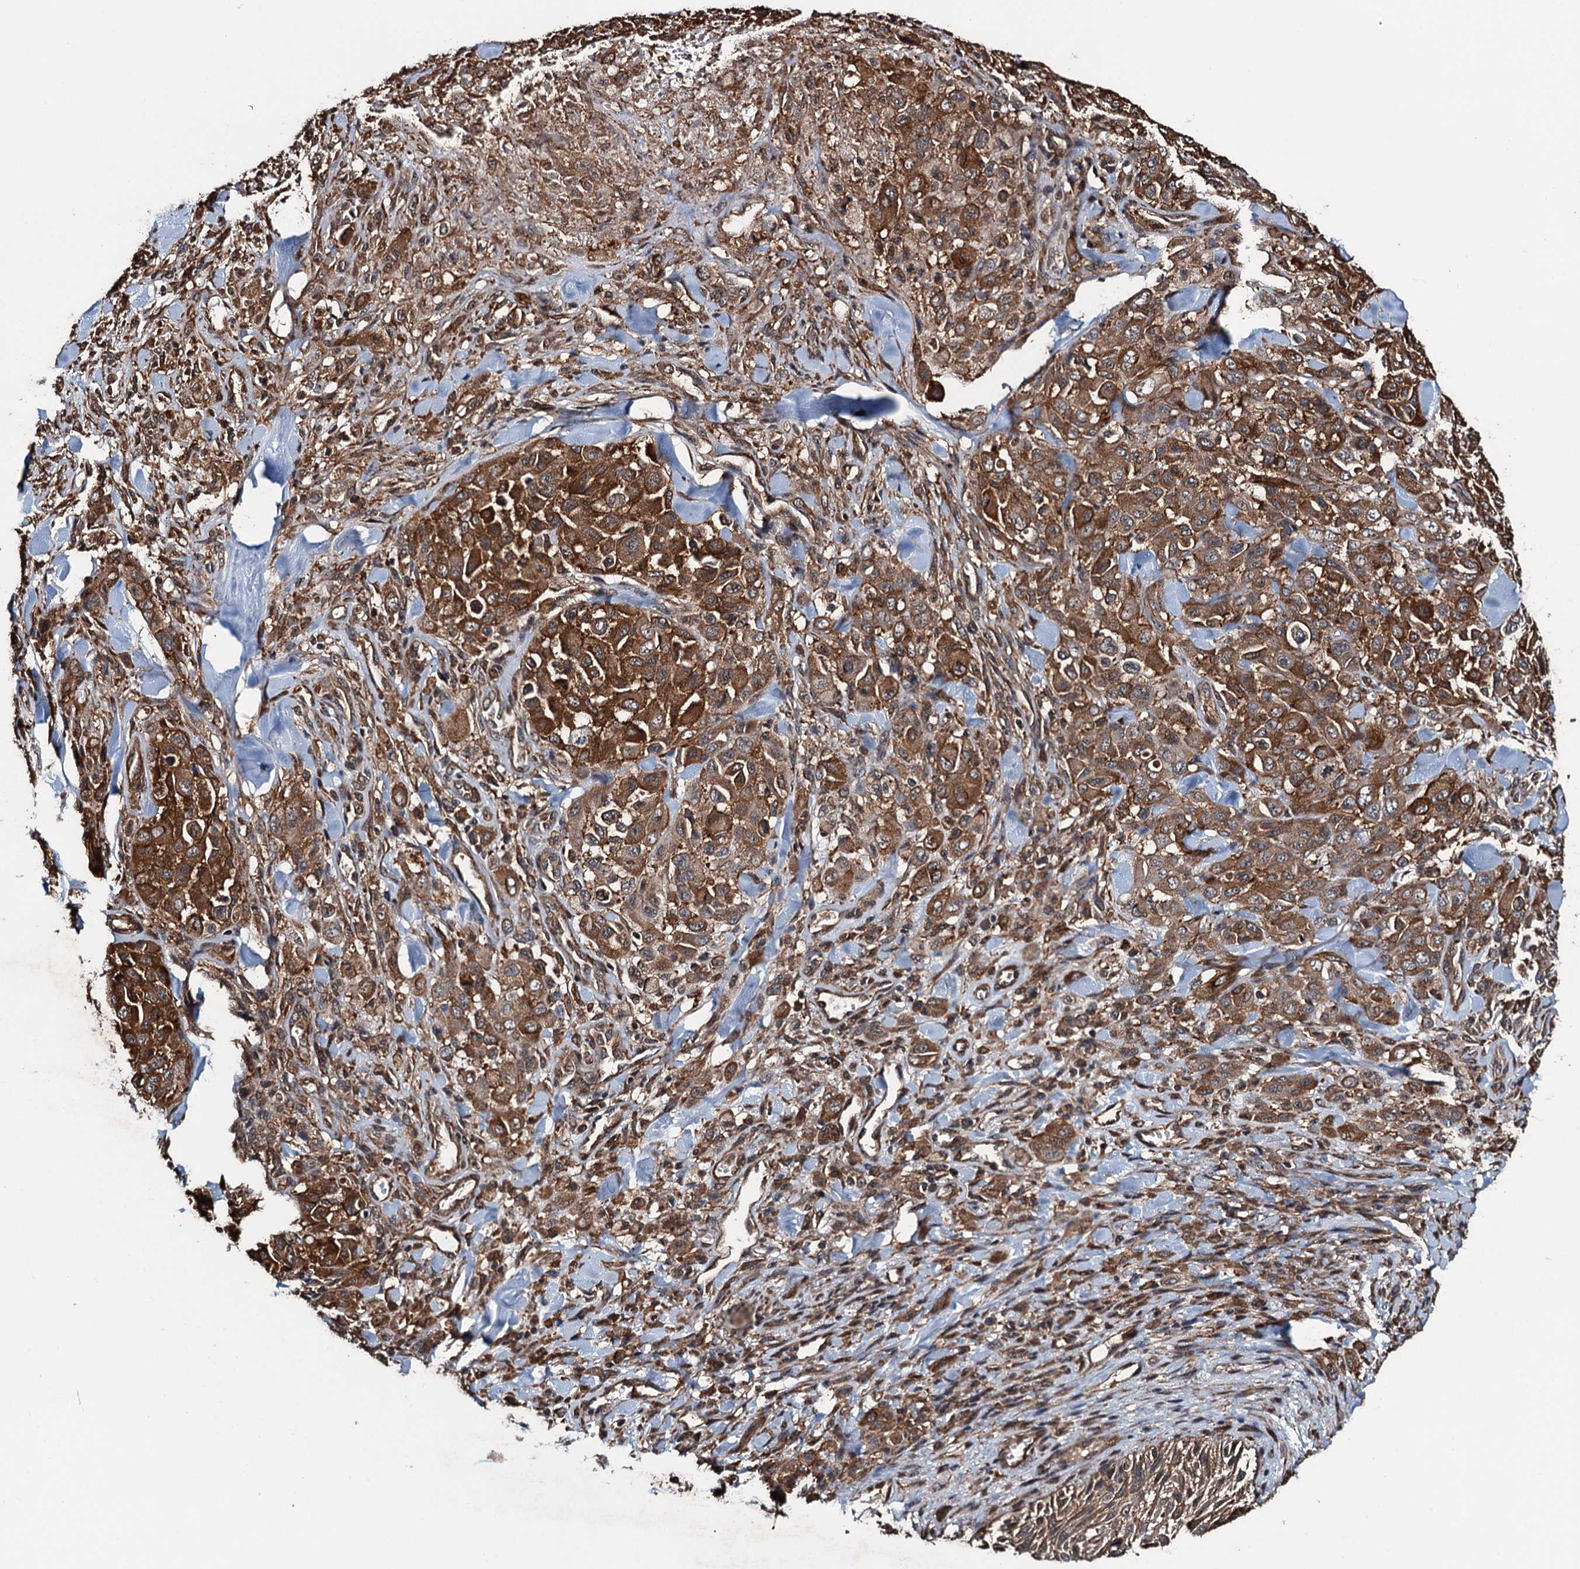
{"staining": {"intensity": "strong", "quantity": ">75%", "location": "cytoplasmic/membranous"}, "tissue": "melanoma", "cell_type": "Tumor cells", "image_type": "cancer", "snomed": [{"axis": "morphology", "description": "Malignant melanoma, Metastatic site"}, {"axis": "topography", "description": "Skin"}], "caption": "Malignant melanoma (metastatic site) stained for a protein demonstrates strong cytoplasmic/membranous positivity in tumor cells.", "gene": "WHAMM", "patient": {"sex": "female", "age": 81}}